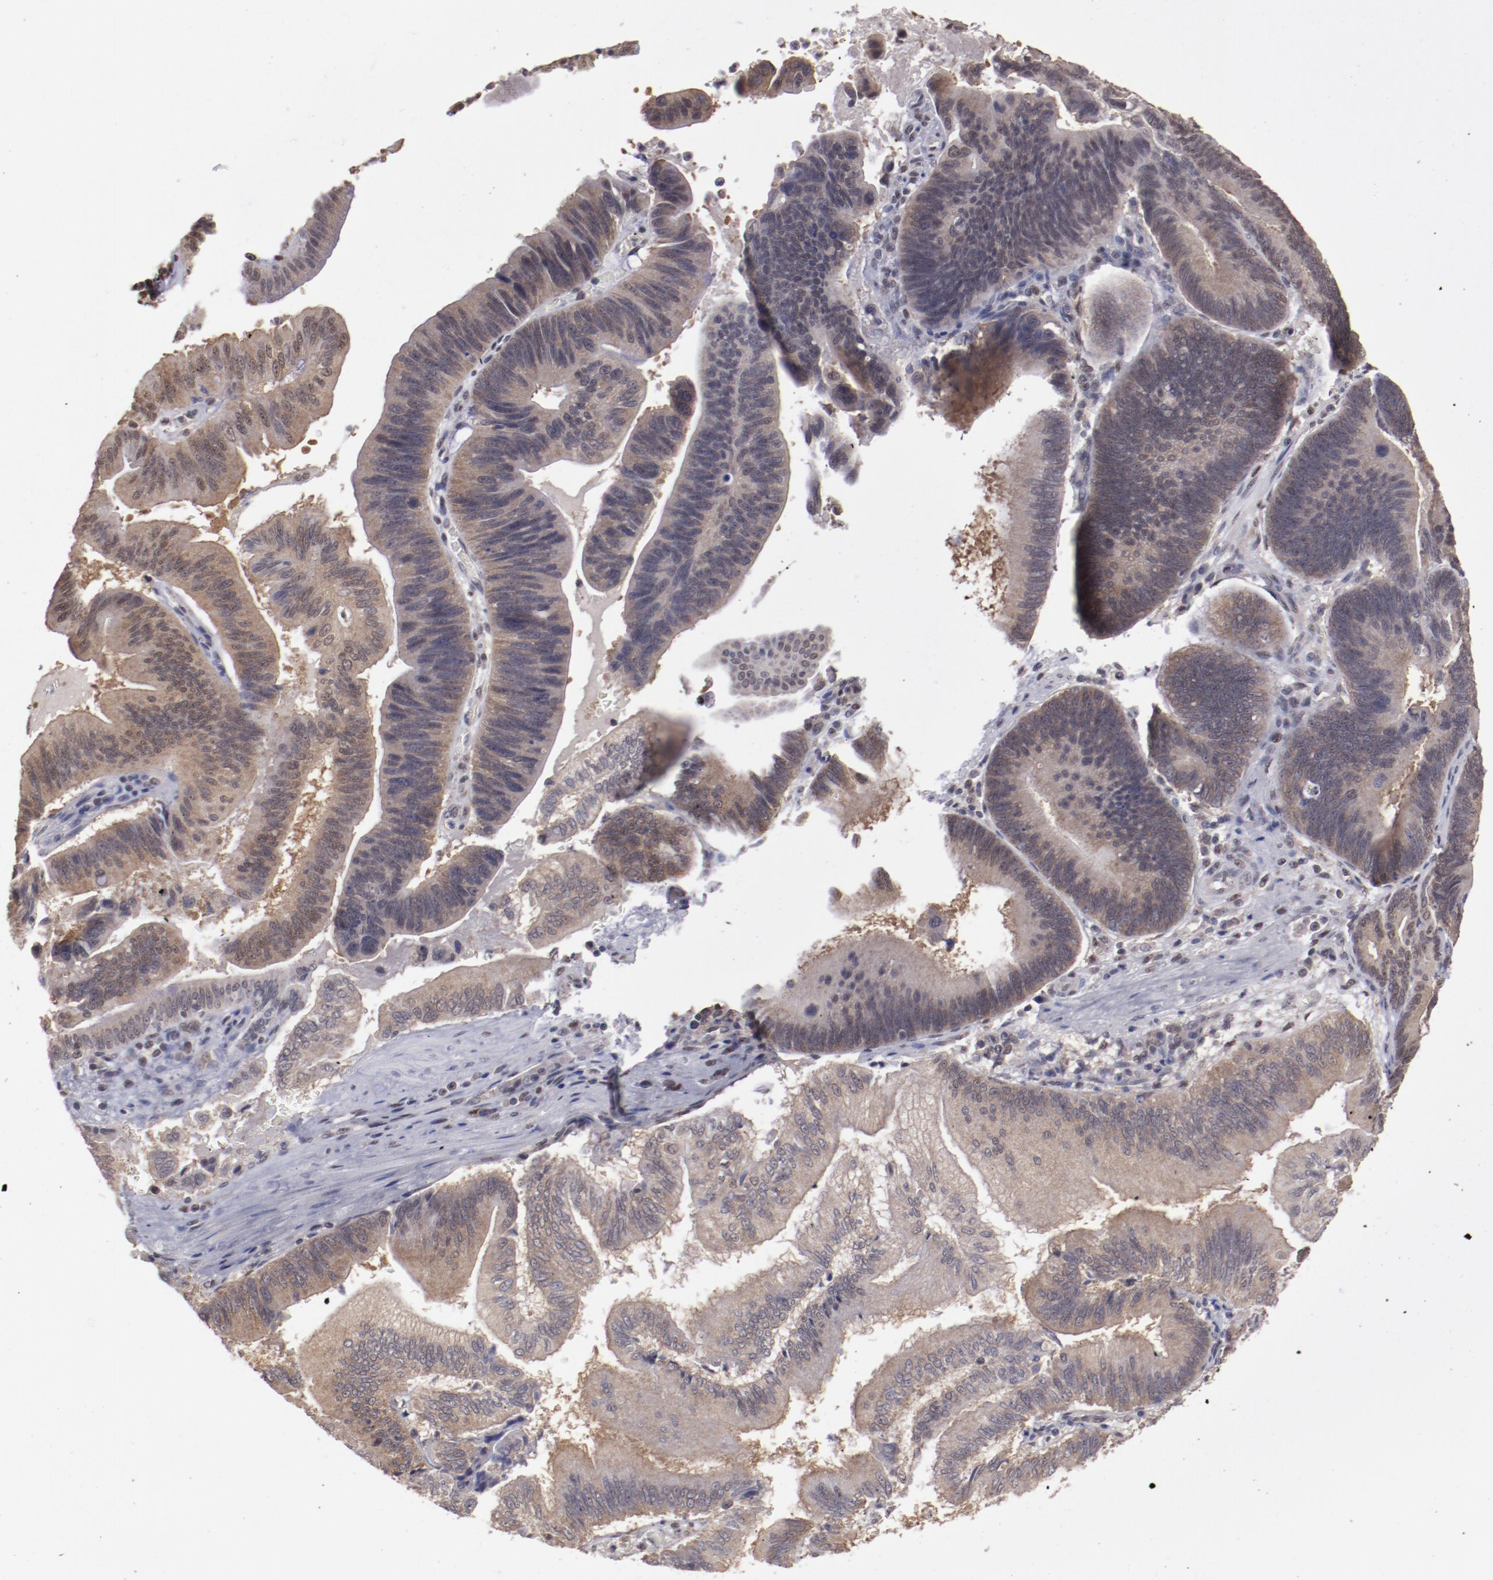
{"staining": {"intensity": "weak", "quantity": ">75%", "location": "cytoplasmic/membranous"}, "tissue": "pancreatic cancer", "cell_type": "Tumor cells", "image_type": "cancer", "snomed": [{"axis": "morphology", "description": "Adenocarcinoma, NOS"}, {"axis": "topography", "description": "Pancreas"}], "caption": "Immunohistochemical staining of pancreatic adenocarcinoma demonstrates weak cytoplasmic/membranous protein staining in about >75% of tumor cells. Using DAB (brown) and hematoxylin (blue) stains, captured at high magnification using brightfield microscopy.", "gene": "ARNT", "patient": {"sex": "male", "age": 82}}